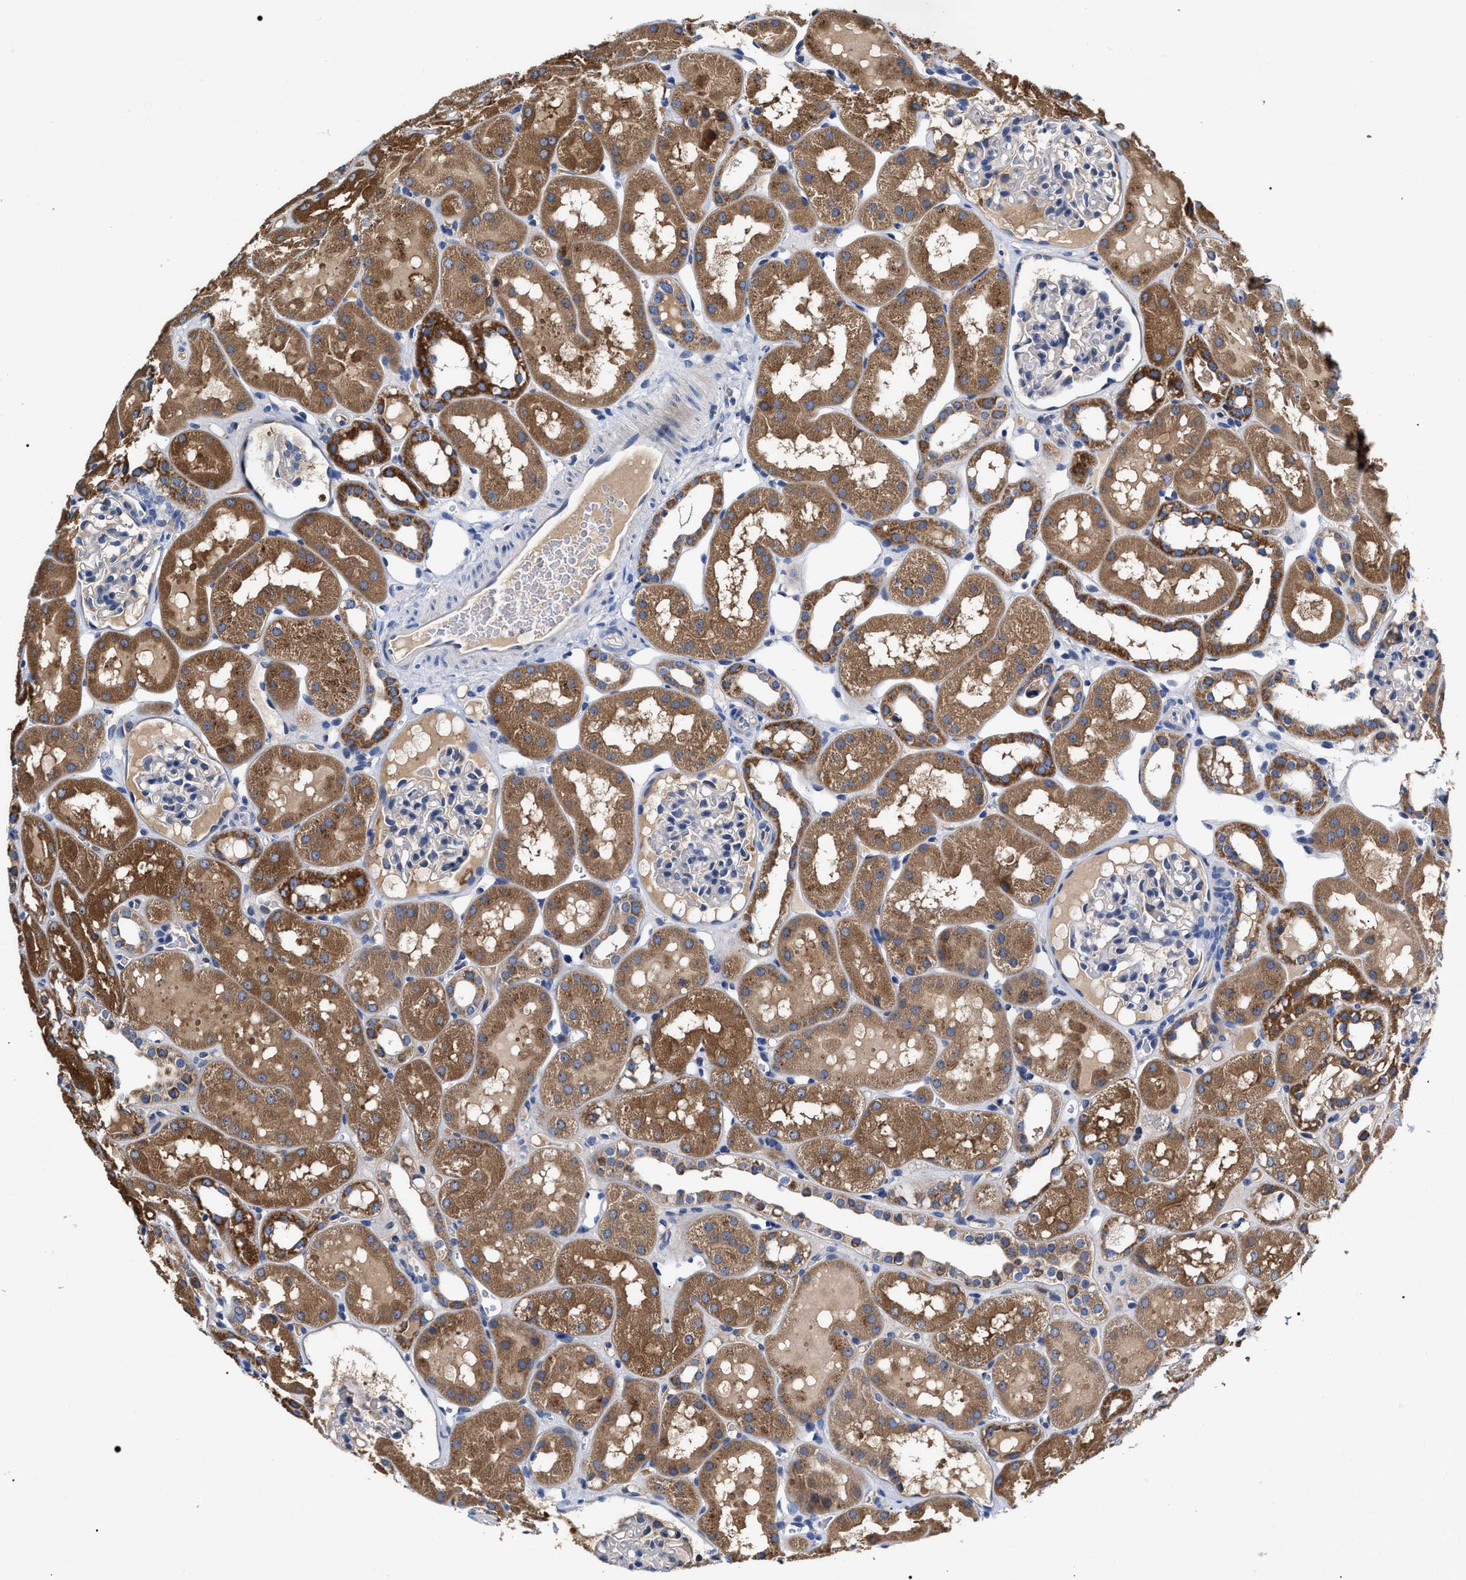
{"staining": {"intensity": "negative", "quantity": "none", "location": "none"}, "tissue": "kidney", "cell_type": "Cells in glomeruli", "image_type": "normal", "snomed": [{"axis": "morphology", "description": "Normal tissue, NOS"}, {"axis": "topography", "description": "Kidney"}, {"axis": "topography", "description": "Urinary bladder"}], "caption": "A histopathology image of kidney stained for a protein shows no brown staining in cells in glomeruli. (Brightfield microscopy of DAB immunohistochemistry at high magnification).", "gene": "MACC1", "patient": {"sex": "male", "age": 16}}